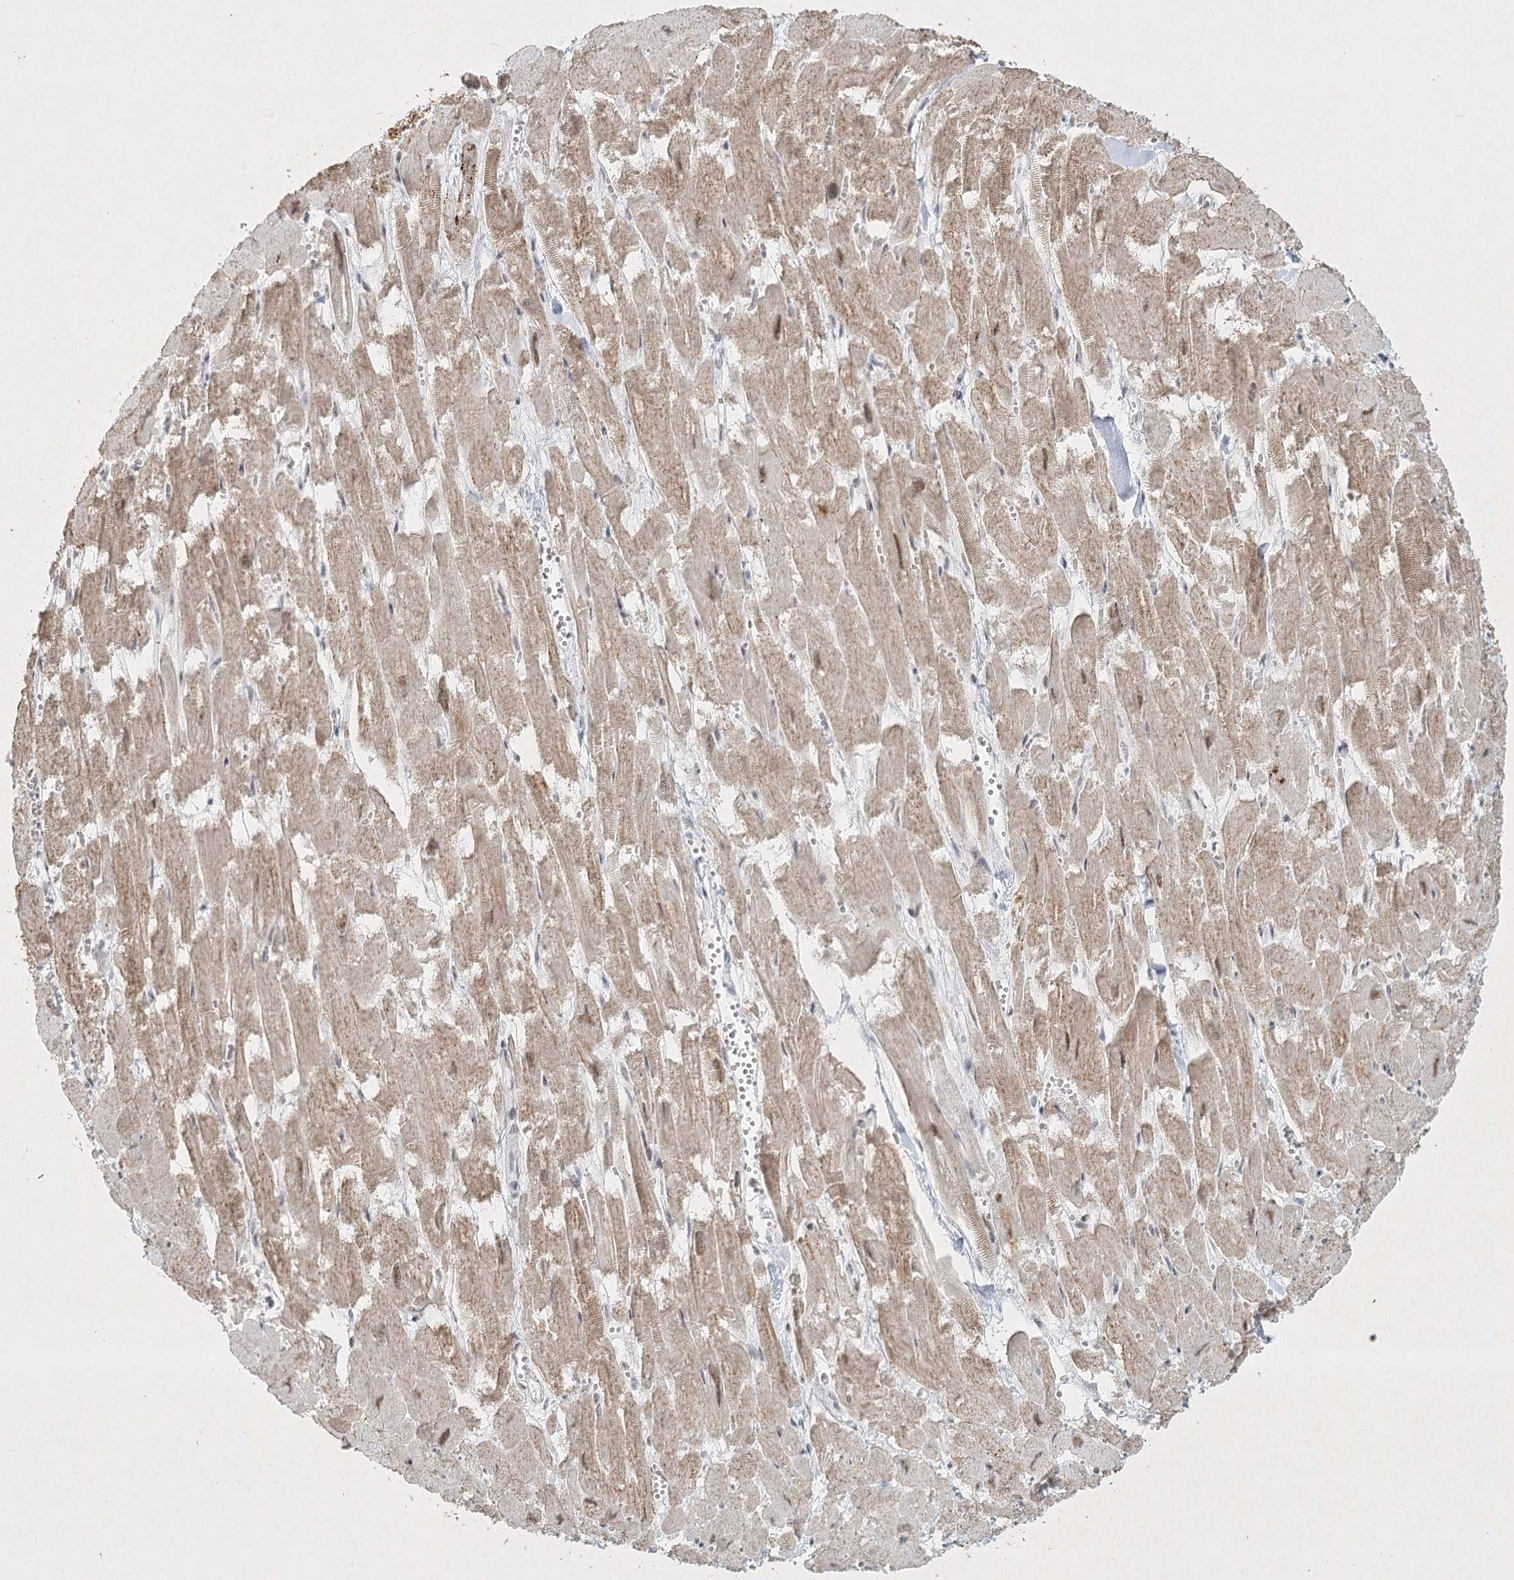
{"staining": {"intensity": "weak", "quantity": ">75%", "location": "cytoplasmic/membranous,nuclear"}, "tissue": "heart muscle", "cell_type": "Cardiomyocytes", "image_type": "normal", "snomed": [{"axis": "morphology", "description": "Normal tissue, NOS"}, {"axis": "topography", "description": "Heart"}], "caption": "Immunohistochemistry (IHC) (DAB) staining of normal heart muscle reveals weak cytoplasmic/membranous,nuclear protein staining in approximately >75% of cardiomyocytes. (Stains: DAB (3,3'-diaminobenzidine) in brown, nuclei in blue, Microscopy: brightfield microscopy at high magnification).", "gene": "U2SURP", "patient": {"sex": "male", "age": 54}}